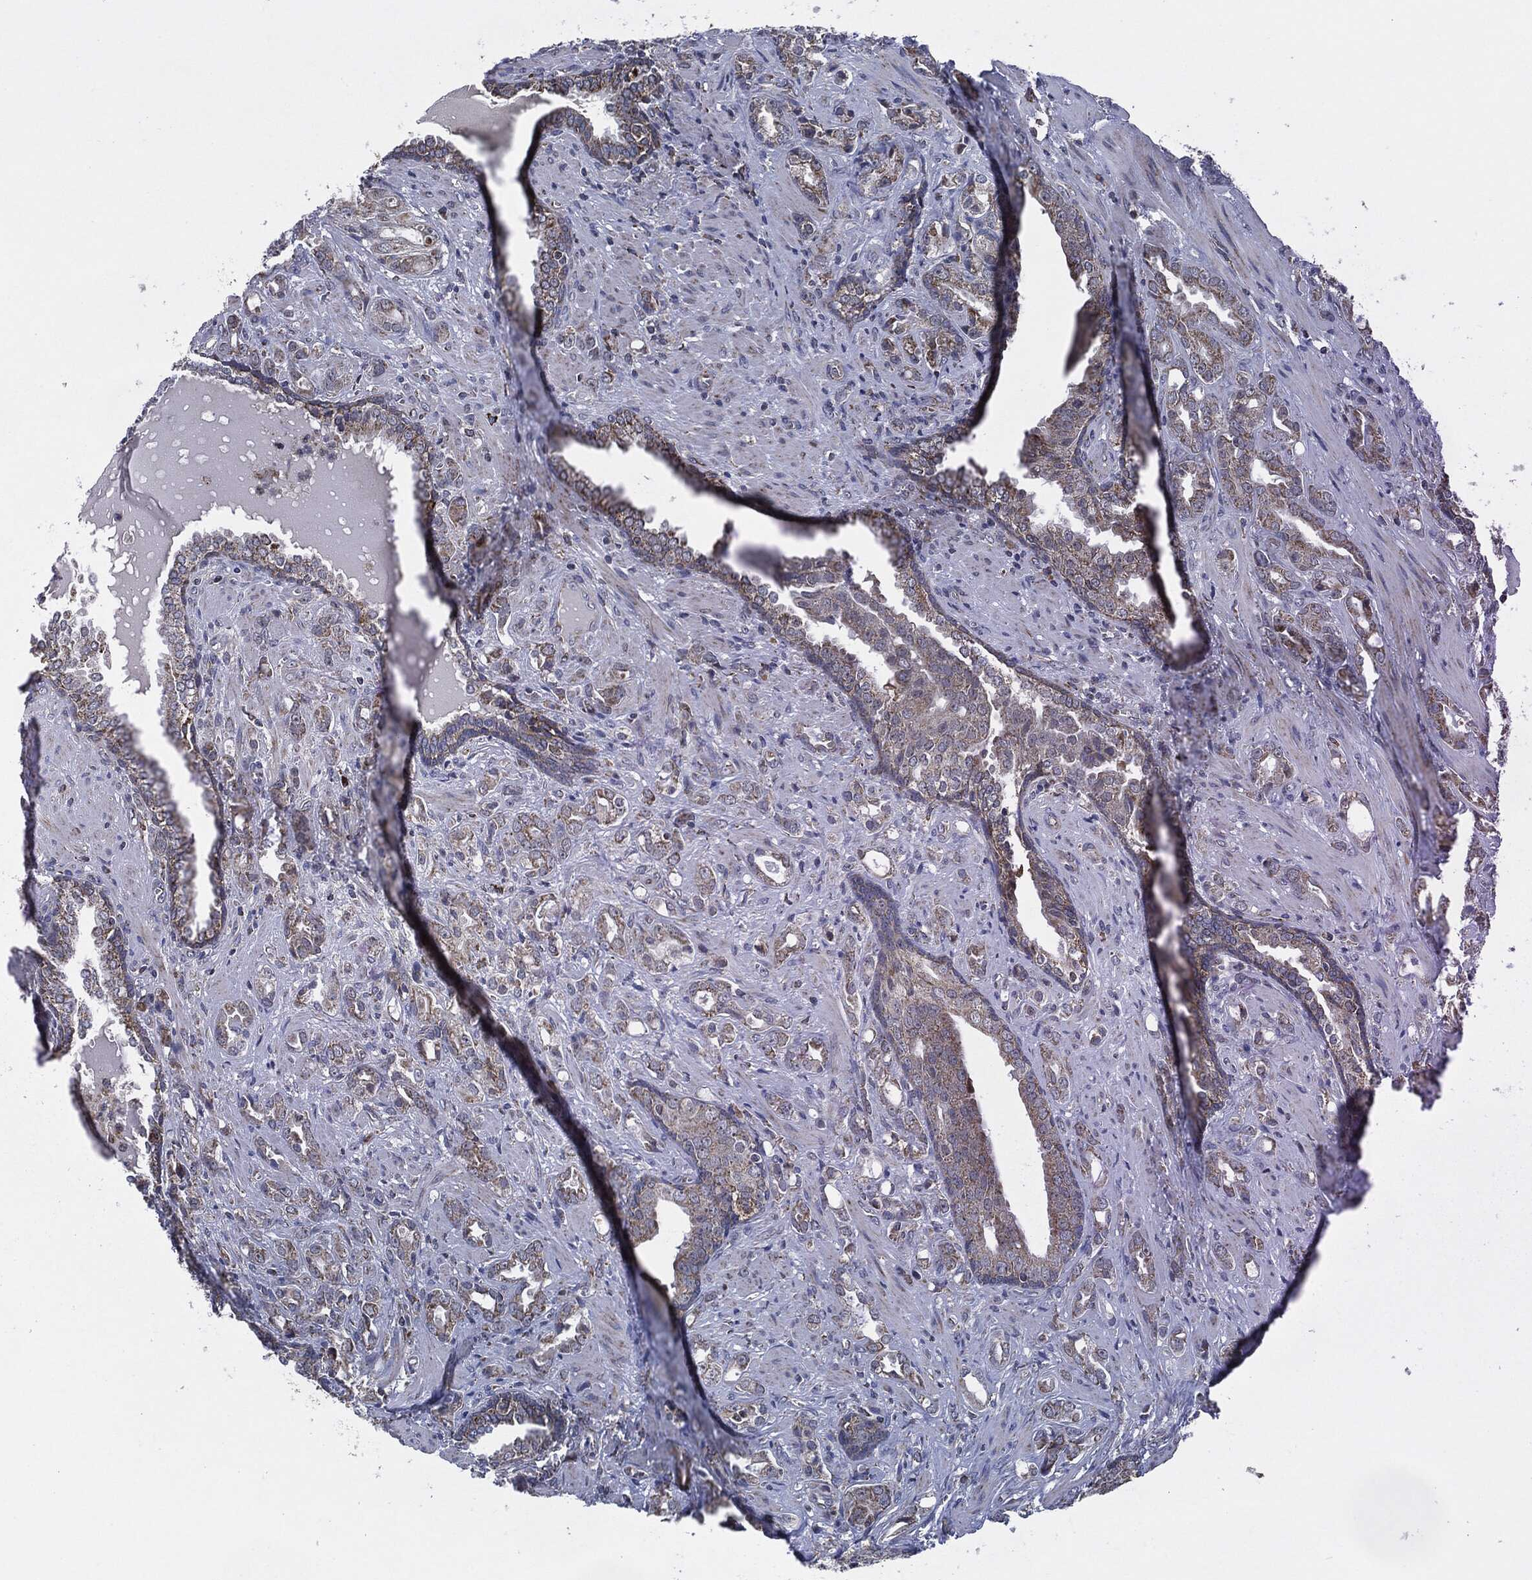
{"staining": {"intensity": "moderate", "quantity": "25%-75%", "location": "cytoplasmic/membranous"}, "tissue": "prostate cancer", "cell_type": "Tumor cells", "image_type": "cancer", "snomed": [{"axis": "morphology", "description": "Adenocarcinoma, NOS"}, {"axis": "topography", "description": "Prostate"}], "caption": "Prostate adenocarcinoma stained with a brown dye demonstrates moderate cytoplasmic/membranous positive expression in about 25%-75% of tumor cells.", "gene": "NDUFV2", "patient": {"sex": "male", "age": 57}}